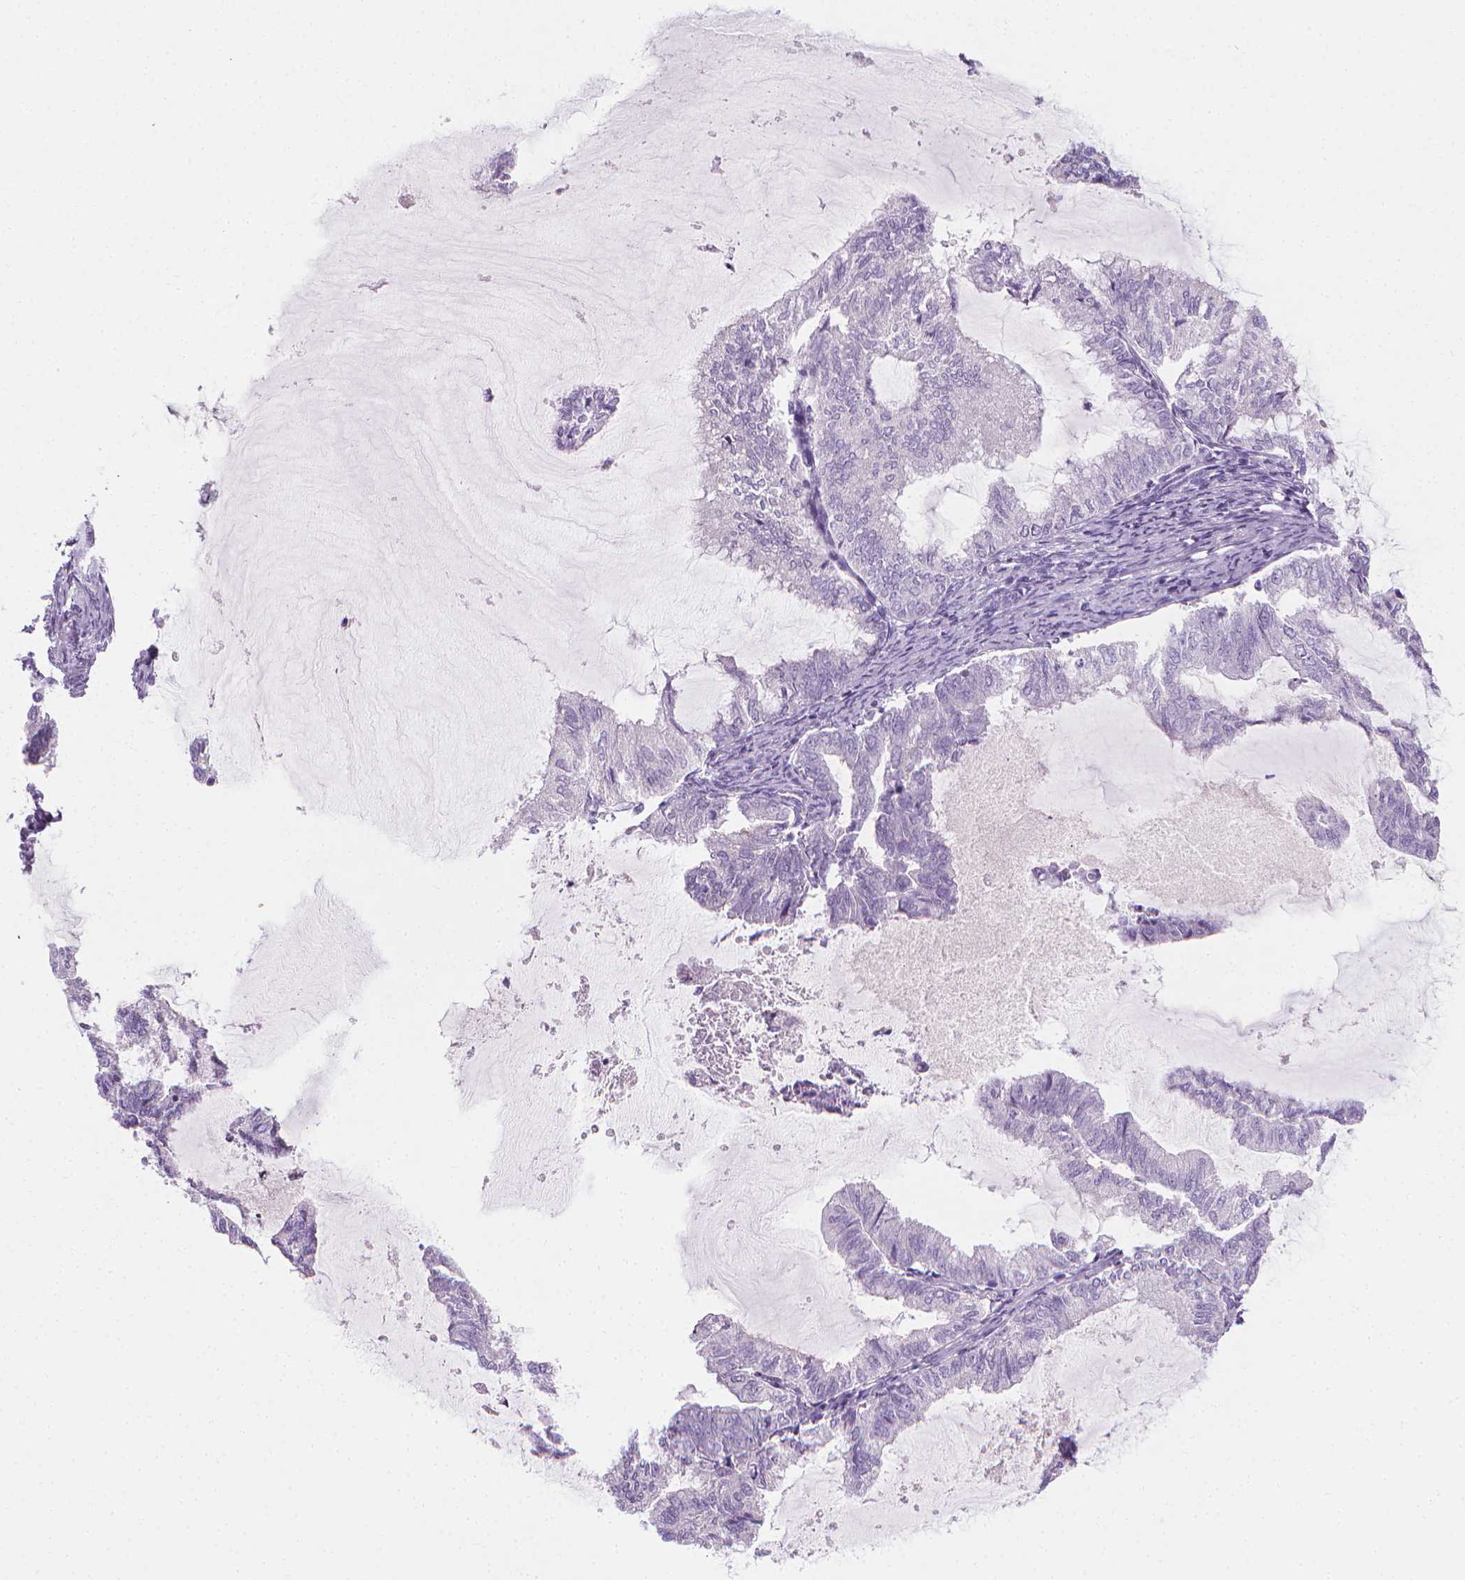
{"staining": {"intensity": "negative", "quantity": "none", "location": "none"}, "tissue": "endometrial cancer", "cell_type": "Tumor cells", "image_type": "cancer", "snomed": [{"axis": "morphology", "description": "Adenocarcinoma, NOS"}, {"axis": "topography", "description": "Endometrium"}], "caption": "Micrograph shows no significant protein staining in tumor cells of endometrial adenocarcinoma.", "gene": "DCAF8L1", "patient": {"sex": "female", "age": 79}}